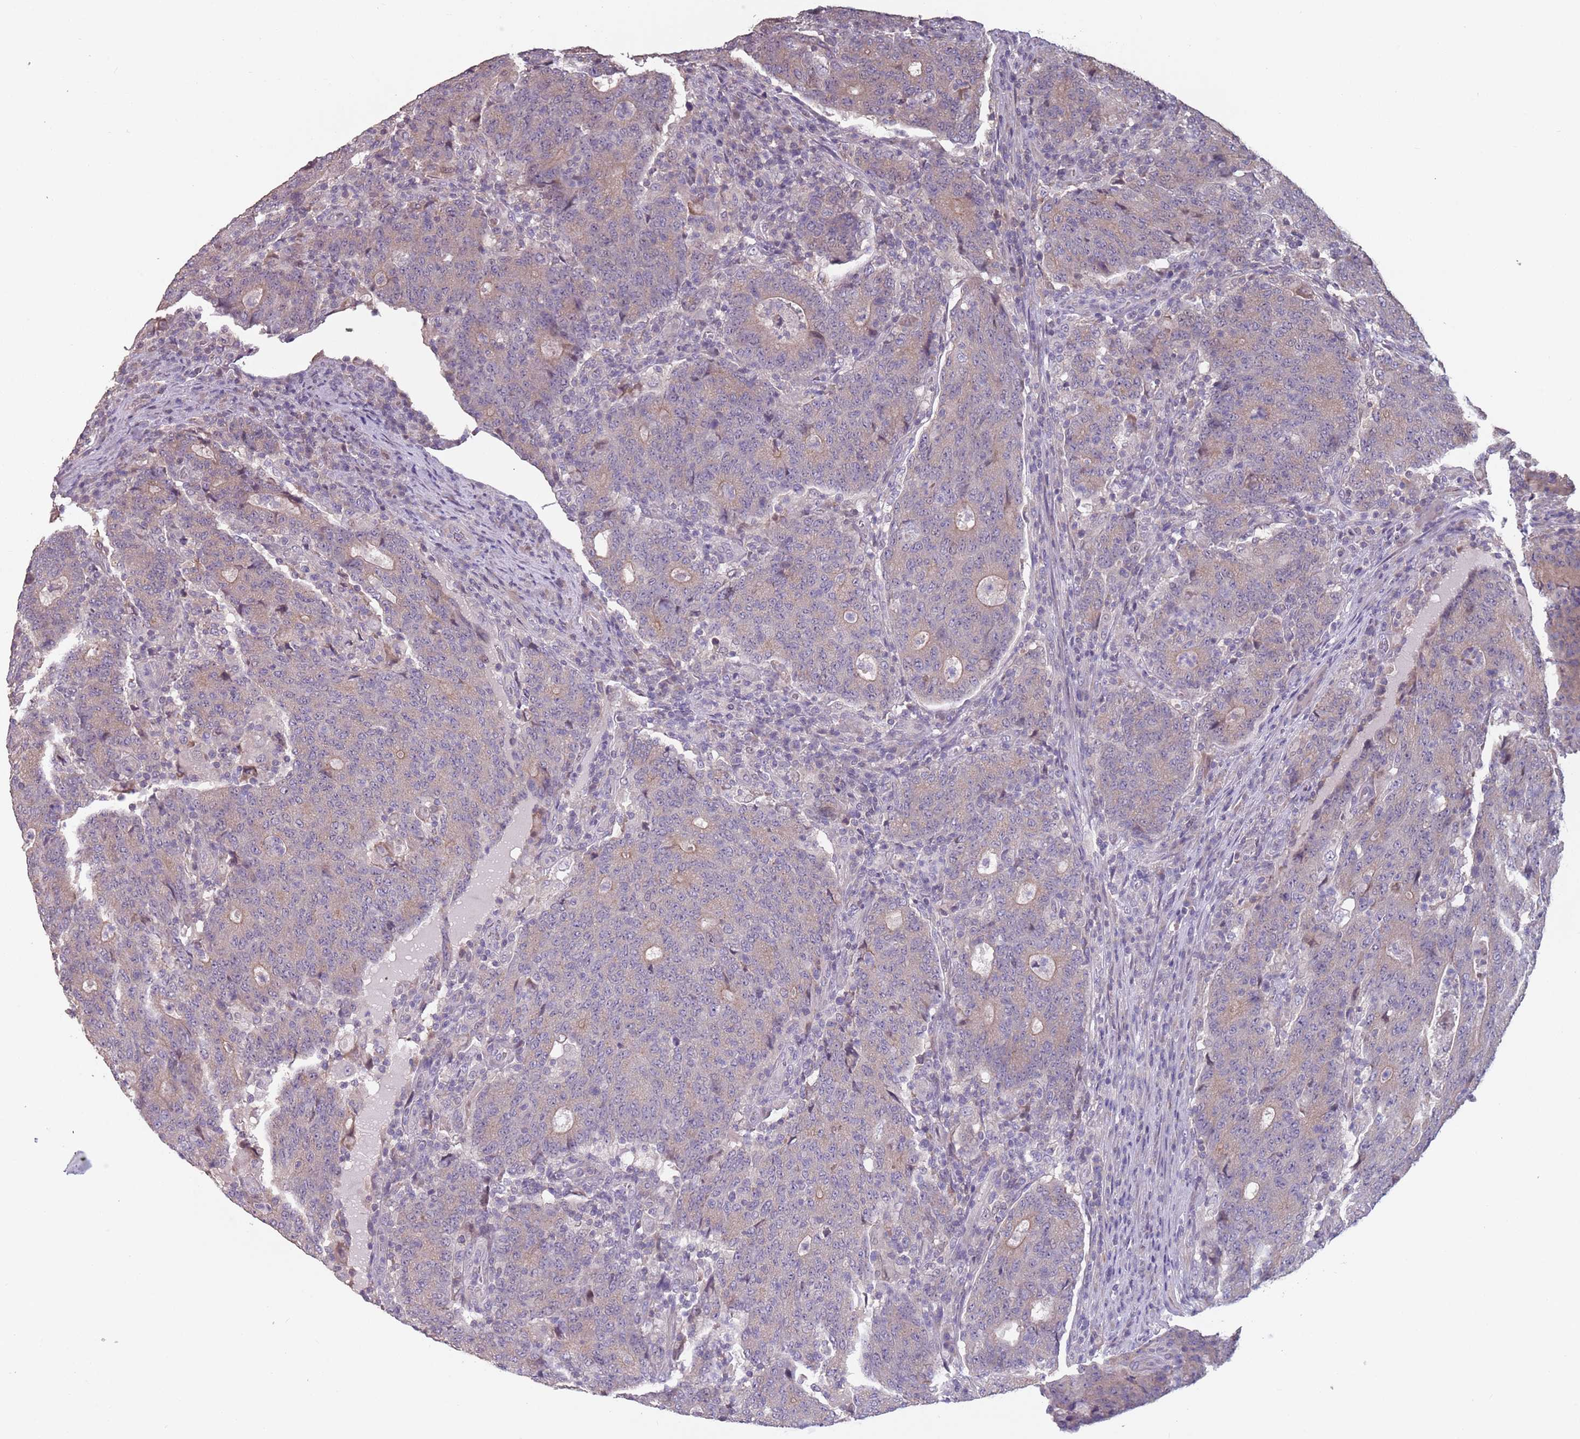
{"staining": {"intensity": "weak", "quantity": "25%-75%", "location": "cytoplasmic/membranous"}, "tissue": "colorectal cancer", "cell_type": "Tumor cells", "image_type": "cancer", "snomed": [{"axis": "morphology", "description": "Adenocarcinoma, NOS"}, {"axis": "topography", "description": "Colon"}], "caption": "Weak cytoplasmic/membranous expression is identified in about 25%-75% of tumor cells in adenocarcinoma (colorectal).", "gene": "MBD3L1", "patient": {"sex": "female", "age": 75}}